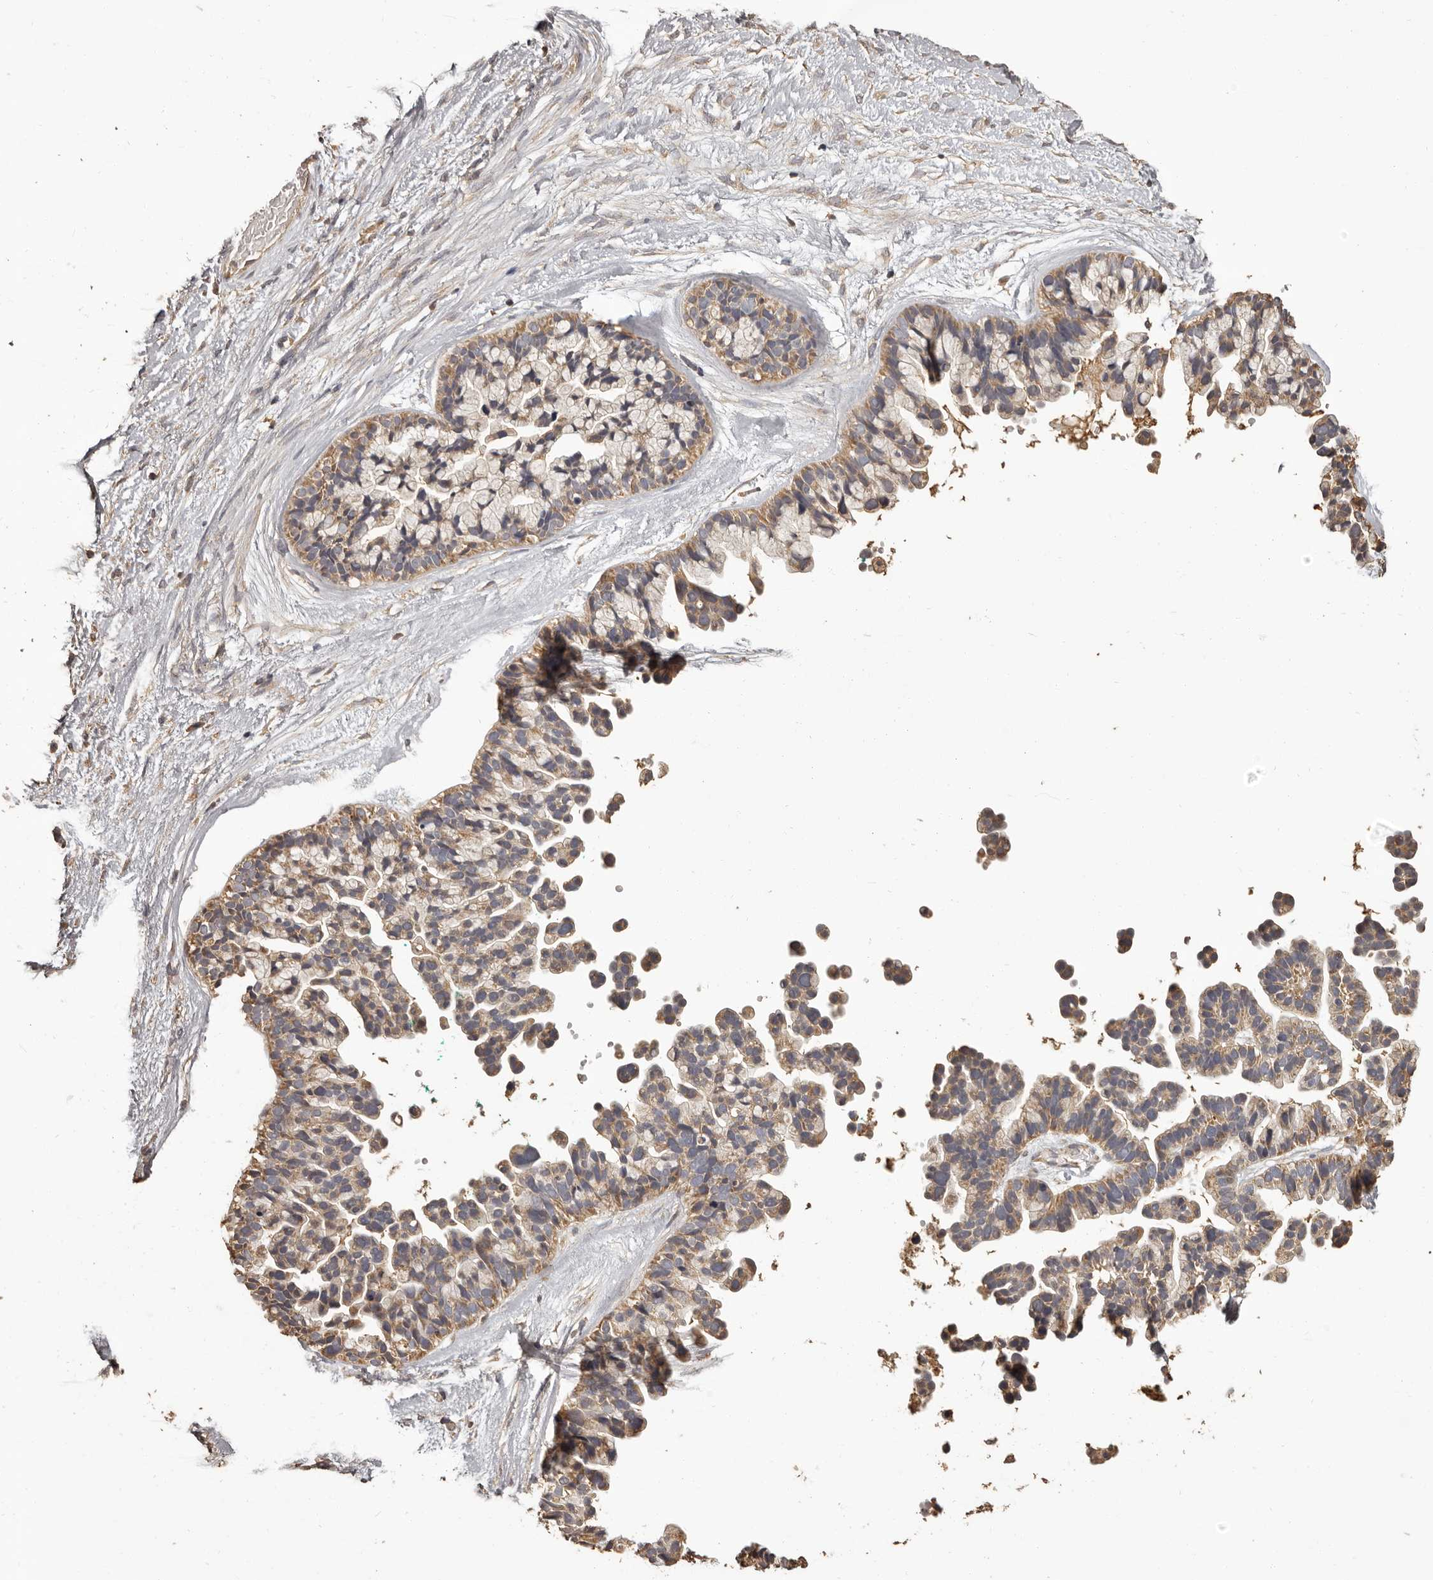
{"staining": {"intensity": "moderate", "quantity": ">75%", "location": "cytoplasmic/membranous"}, "tissue": "ovarian cancer", "cell_type": "Tumor cells", "image_type": "cancer", "snomed": [{"axis": "morphology", "description": "Cystadenocarcinoma, serous, NOS"}, {"axis": "topography", "description": "Ovary"}], "caption": "An immunohistochemistry histopathology image of tumor tissue is shown. Protein staining in brown highlights moderate cytoplasmic/membranous positivity in serous cystadenocarcinoma (ovarian) within tumor cells.", "gene": "MGAT5", "patient": {"sex": "female", "age": 56}}